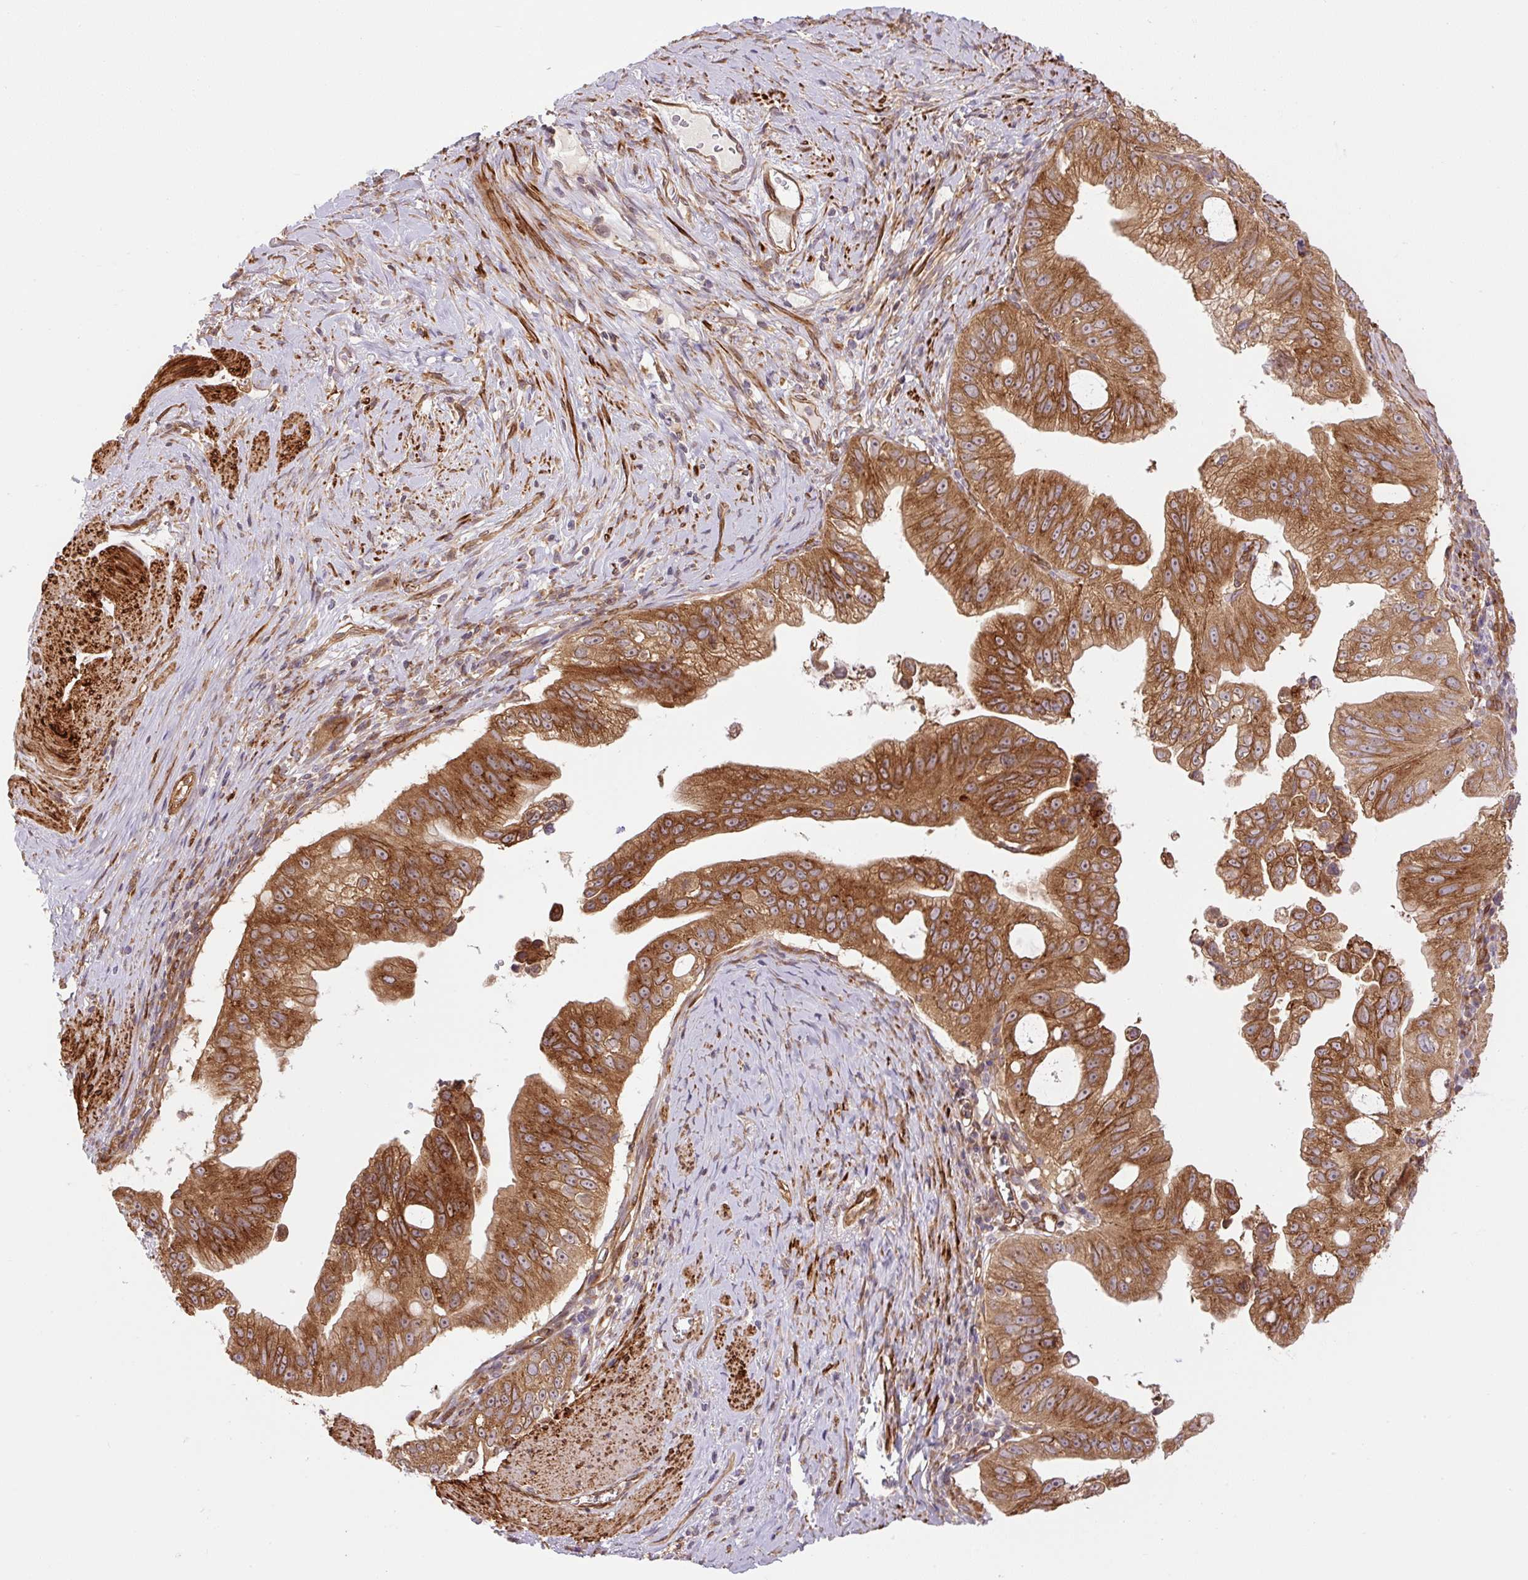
{"staining": {"intensity": "strong", "quantity": ">75%", "location": "cytoplasmic/membranous"}, "tissue": "pancreatic cancer", "cell_type": "Tumor cells", "image_type": "cancer", "snomed": [{"axis": "morphology", "description": "Adenocarcinoma, NOS"}, {"axis": "topography", "description": "Pancreas"}], "caption": "DAB immunohistochemical staining of human pancreatic cancer displays strong cytoplasmic/membranous protein staining in approximately >75% of tumor cells. The protein of interest is stained brown, and the nuclei are stained in blue (DAB (3,3'-diaminobenzidine) IHC with brightfield microscopy, high magnification).", "gene": "SEPTIN10", "patient": {"sex": "male", "age": 70}}